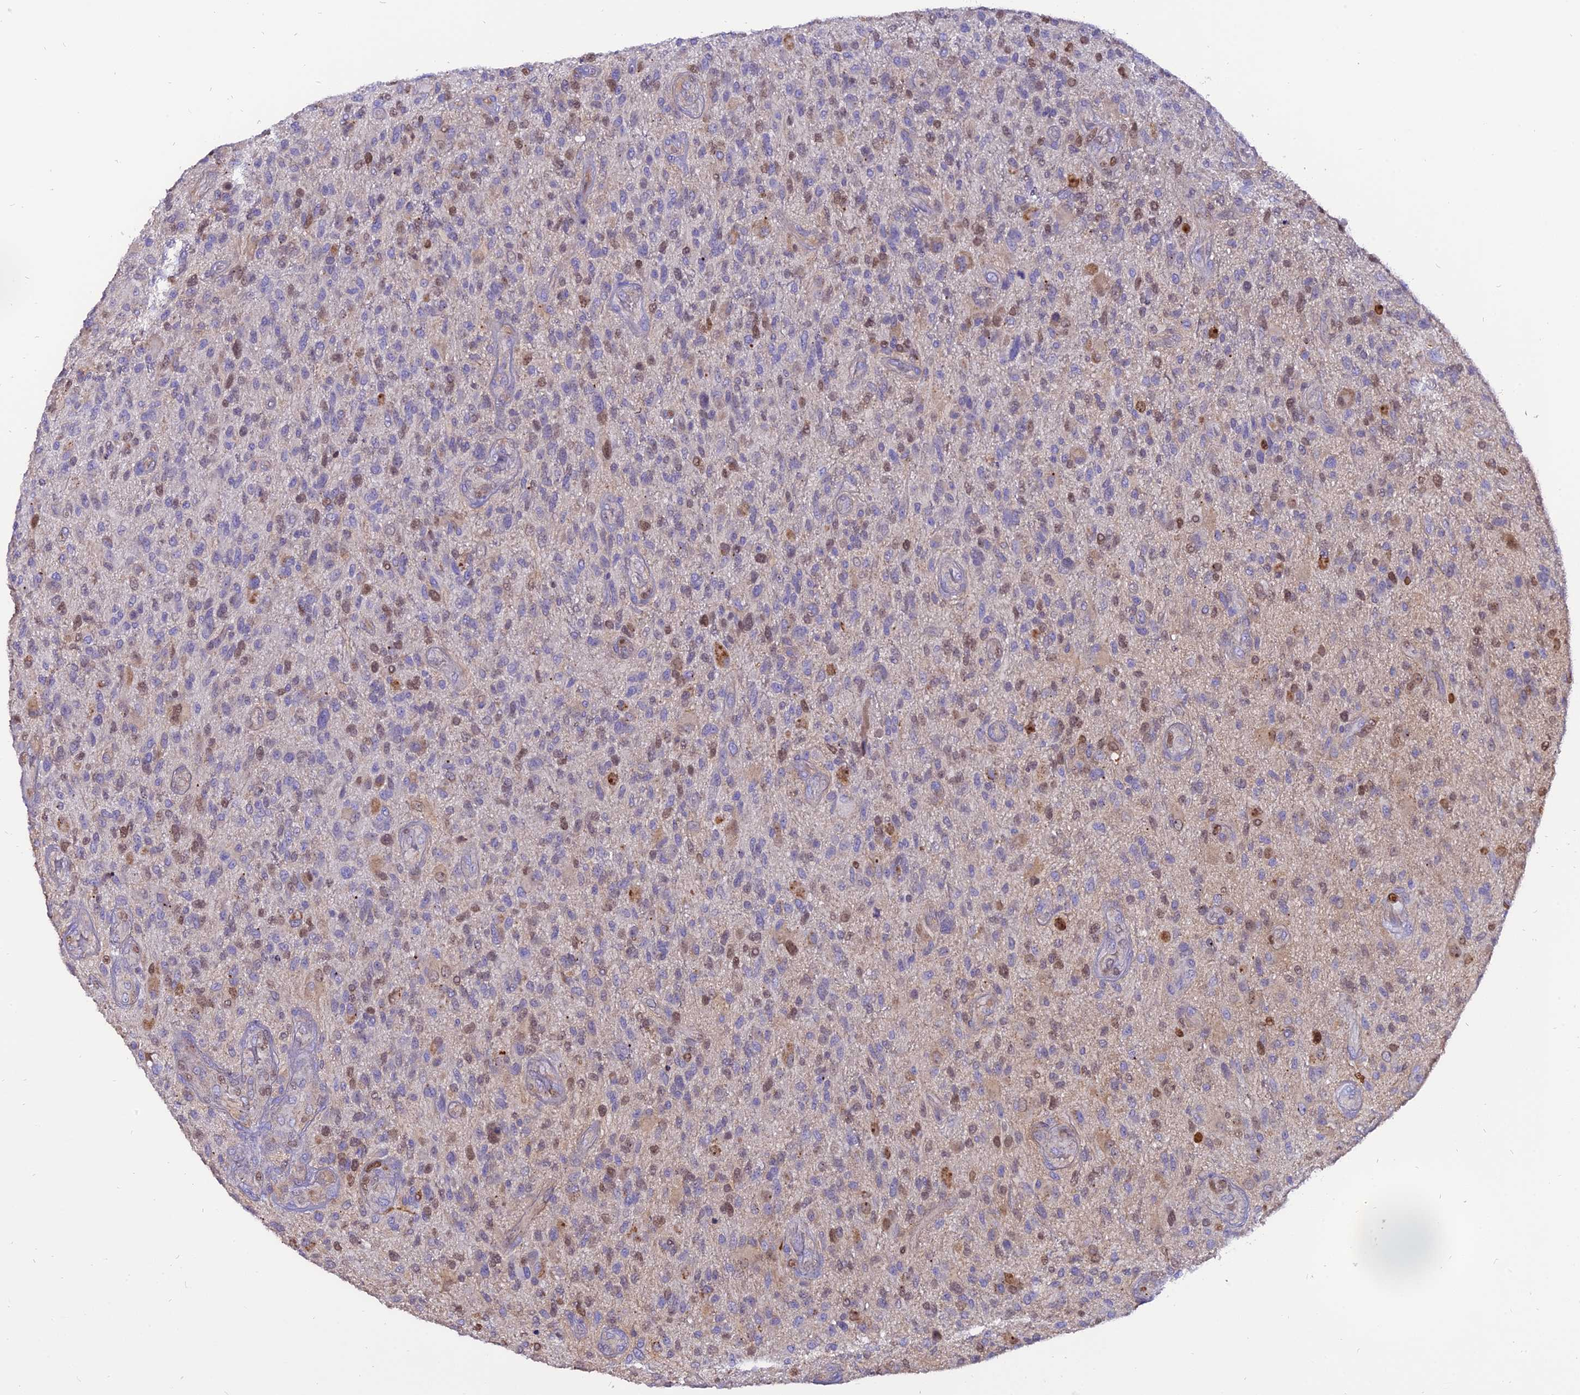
{"staining": {"intensity": "weak", "quantity": "<25%", "location": "nuclear"}, "tissue": "glioma", "cell_type": "Tumor cells", "image_type": "cancer", "snomed": [{"axis": "morphology", "description": "Glioma, malignant, High grade"}, {"axis": "topography", "description": "Brain"}], "caption": "This is an immunohistochemistry photomicrograph of glioma. There is no expression in tumor cells.", "gene": "CENPV", "patient": {"sex": "male", "age": 47}}